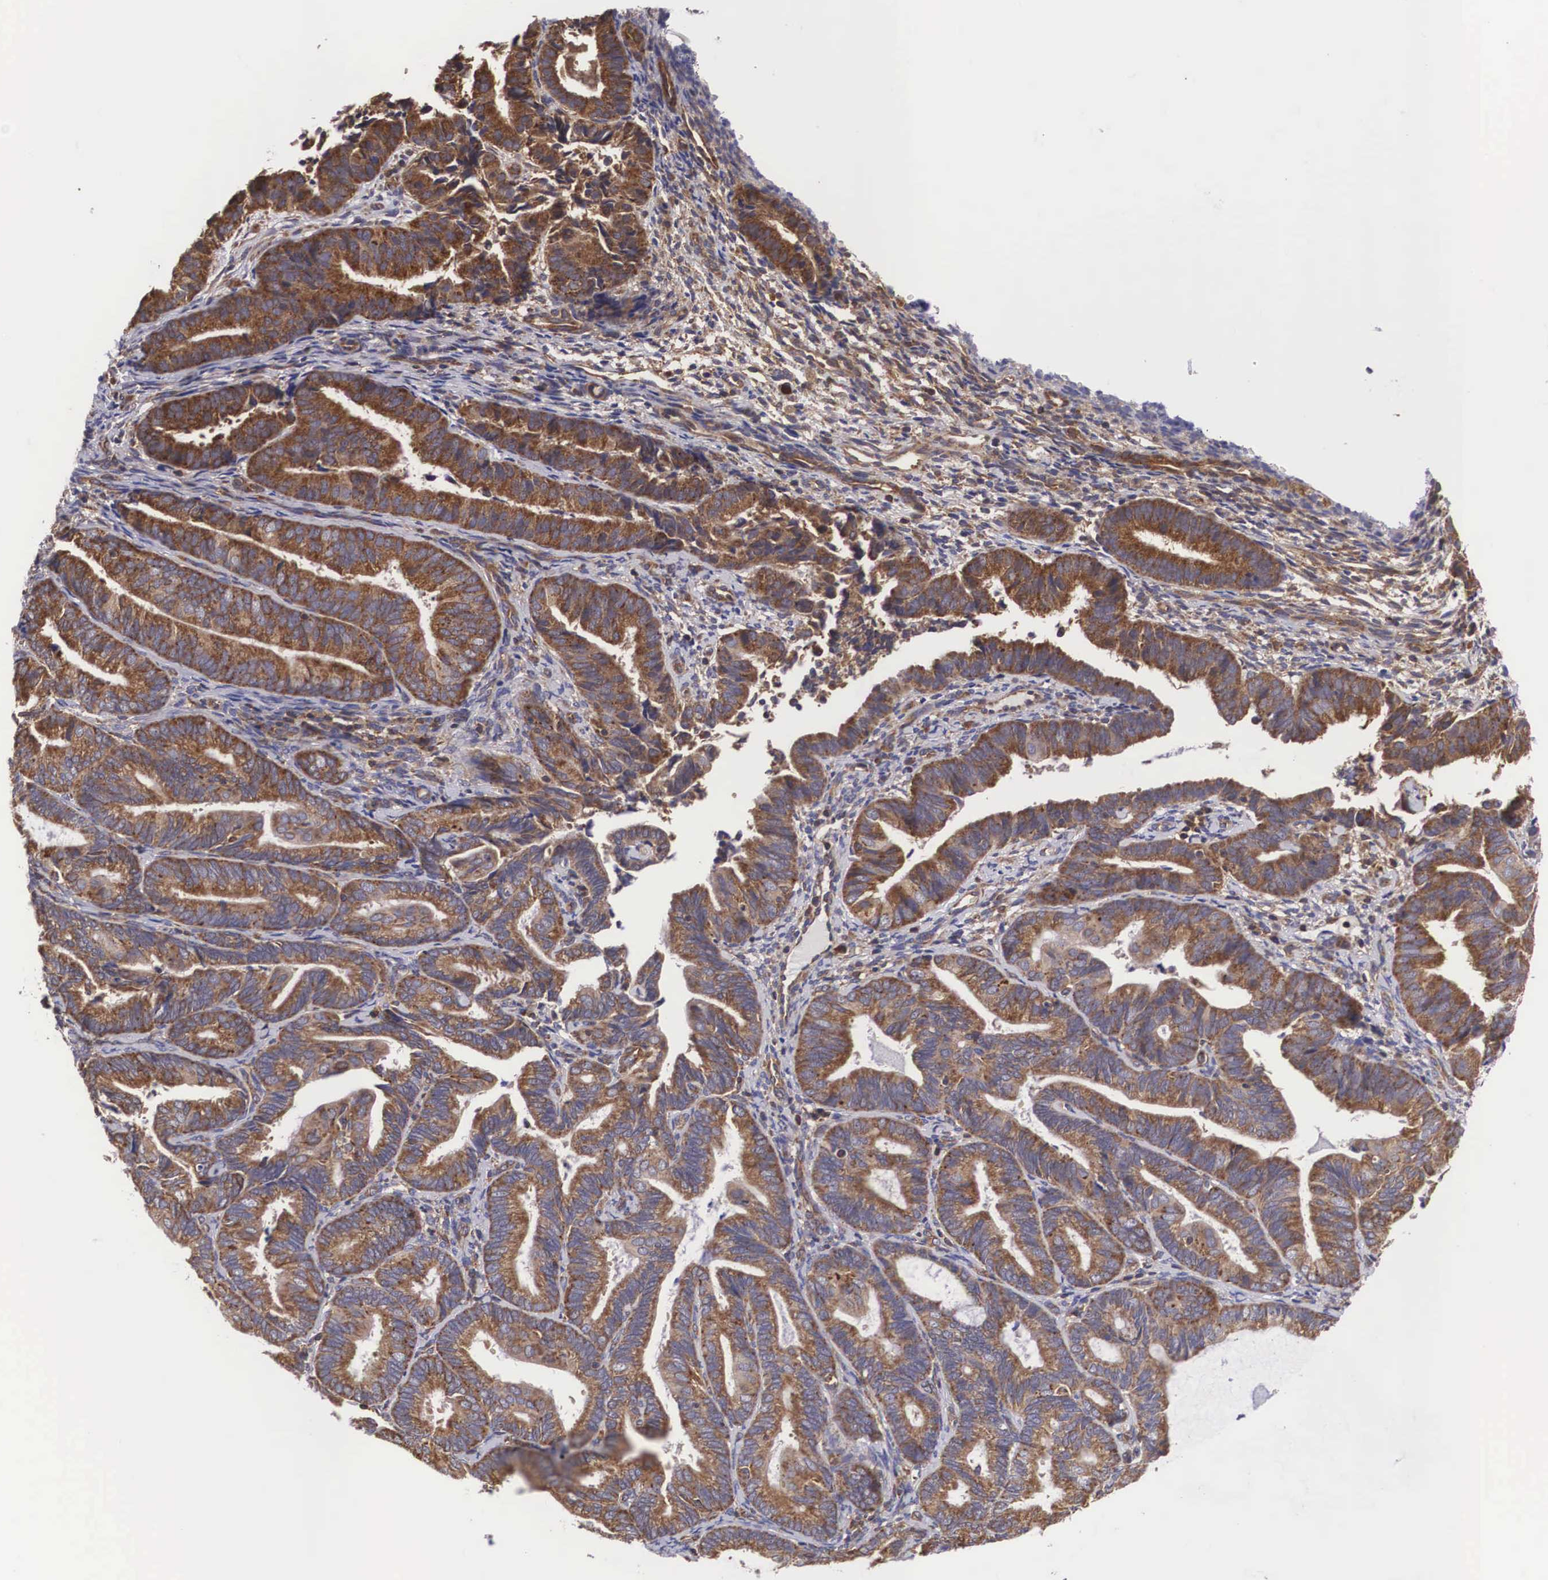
{"staining": {"intensity": "moderate", "quantity": "25%-75%", "location": "cytoplasmic/membranous"}, "tissue": "endometrial cancer", "cell_type": "Tumor cells", "image_type": "cancer", "snomed": [{"axis": "morphology", "description": "Adenocarcinoma, NOS"}, {"axis": "topography", "description": "Endometrium"}], "caption": "Protein expression analysis of endometrial cancer shows moderate cytoplasmic/membranous staining in approximately 25%-75% of tumor cells. (DAB = brown stain, brightfield microscopy at high magnification).", "gene": "DHRS1", "patient": {"sex": "female", "age": 63}}